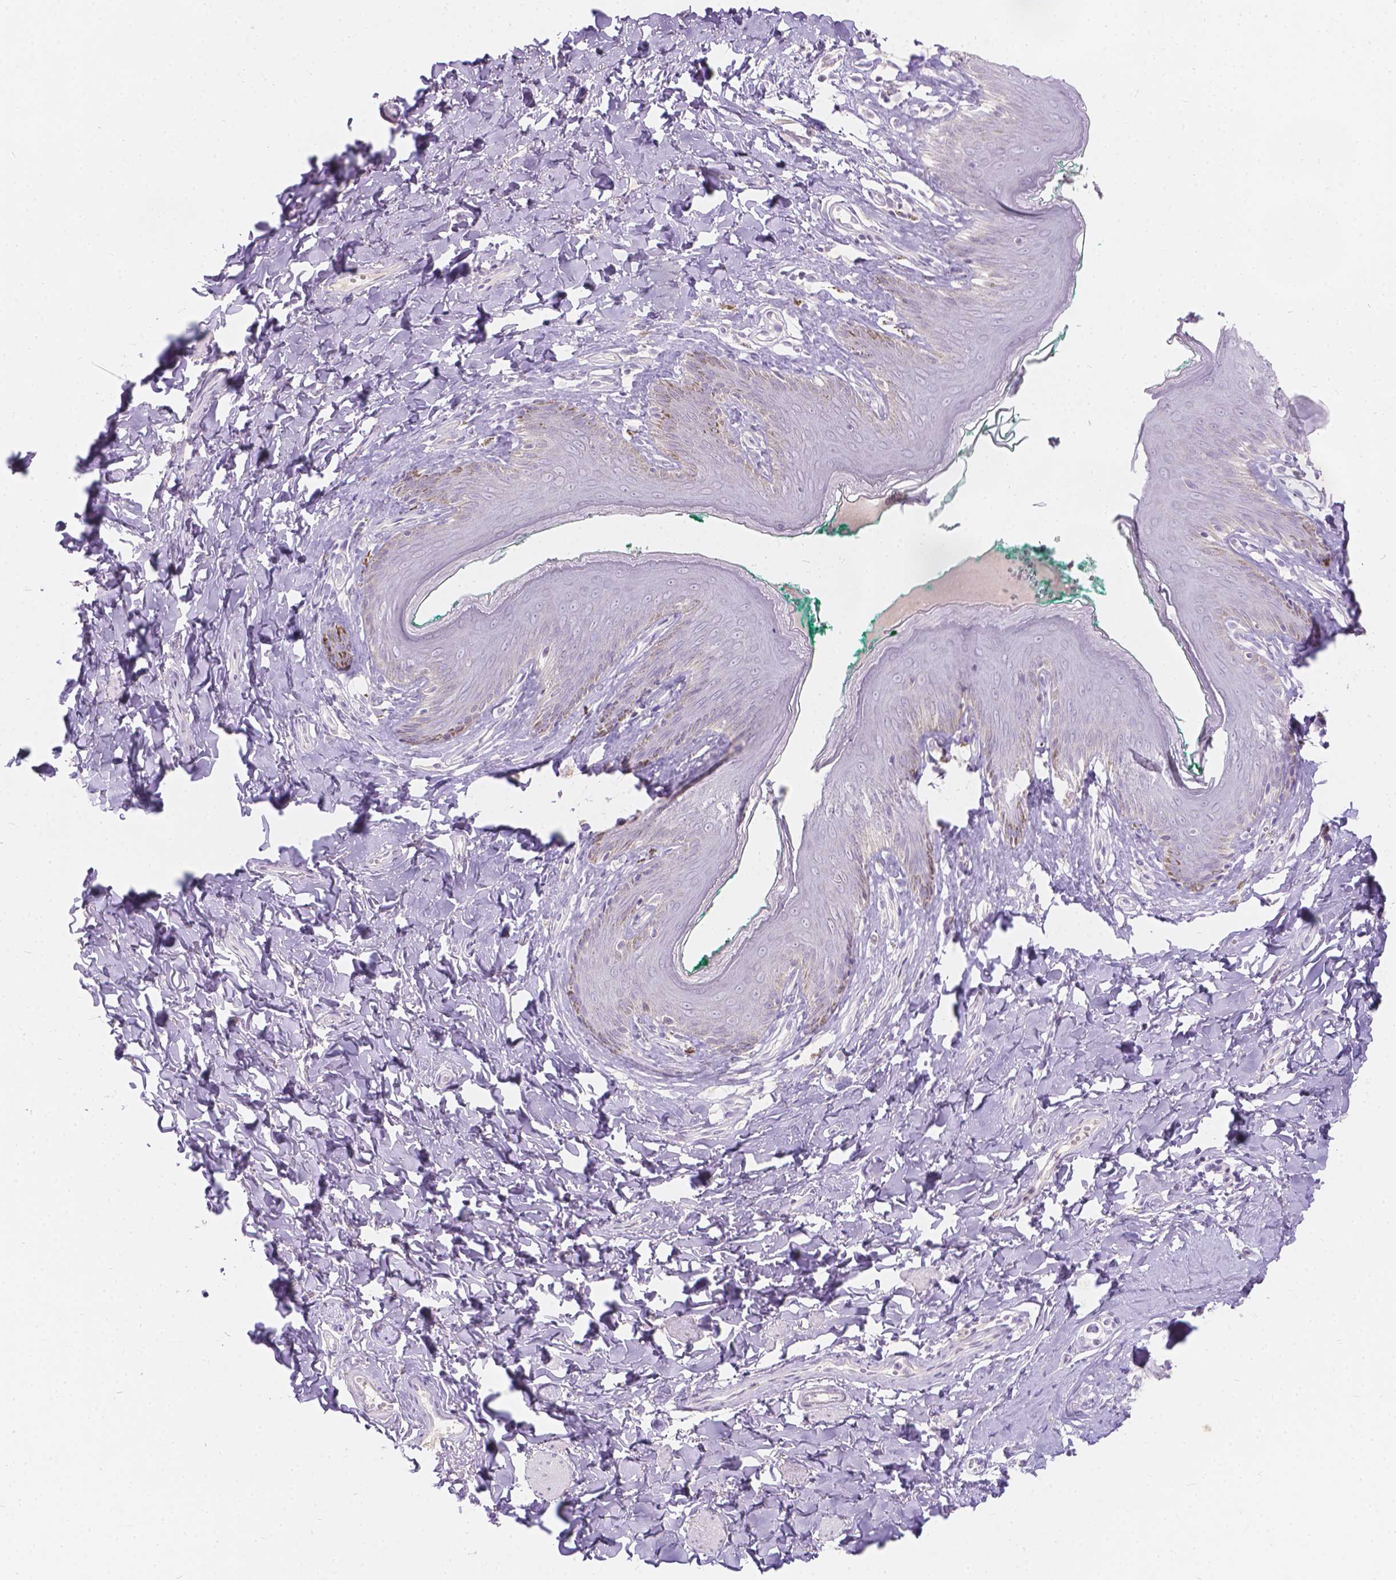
{"staining": {"intensity": "negative", "quantity": "none", "location": "none"}, "tissue": "skin", "cell_type": "Epidermal cells", "image_type": "normal", "snomed": [{"axis": "morphology", "description": "Normal tissue, NOS"}, {"axis": "topography", "description": "Vulva"}], "caption": "IHC photomicrograph of unremarkable skin: human skin stained with DAB (3,3'-diaminobenzidine) exhibits no significant protein expression in epidermal cells.", "gene": "HTN3", "patient": {"sex": "female", "age": 66}}